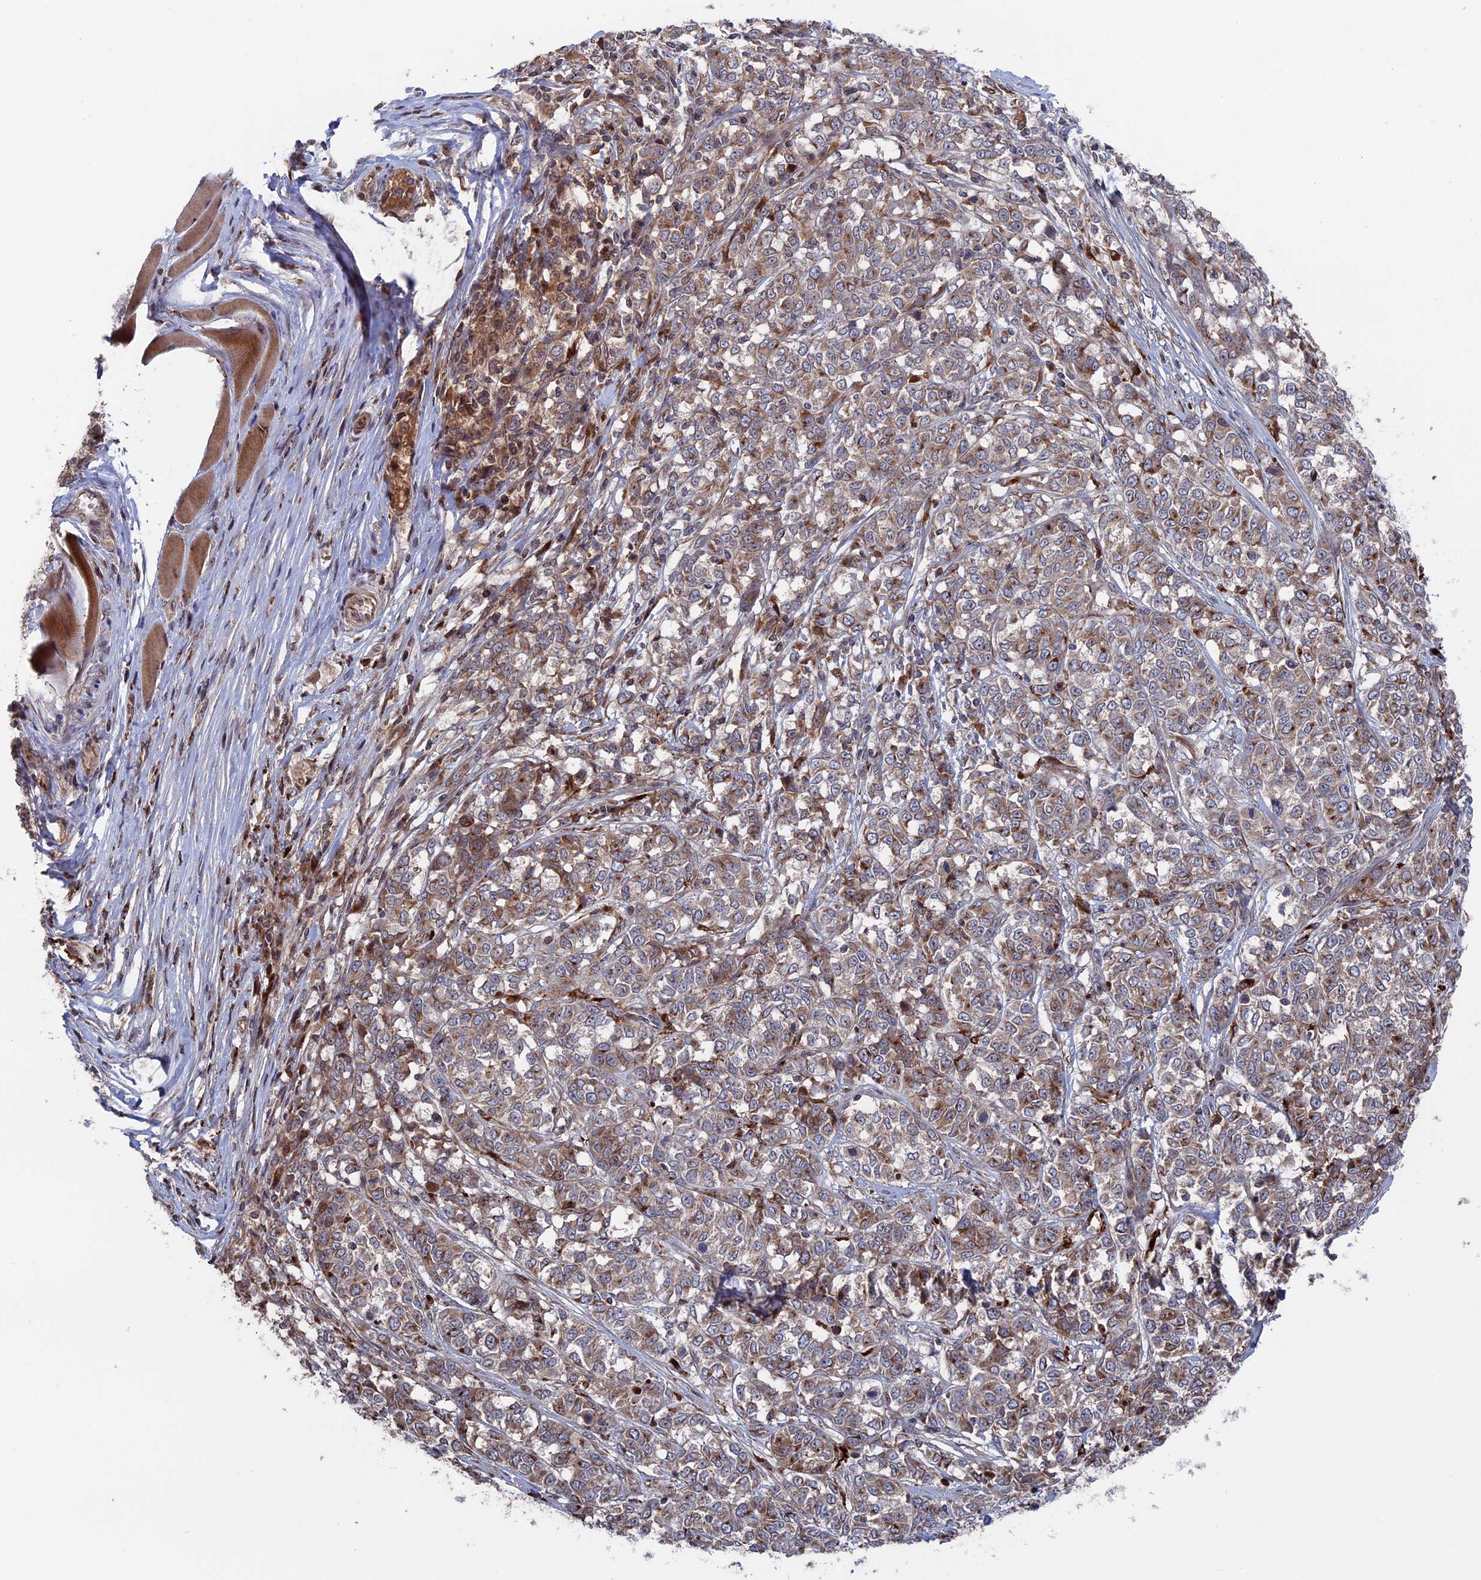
{"staining": {"intensity": "moderate", "quantity": "25%-75%", "location": "cytoplasmic/membranous"}, "tissue": "melanoma", "cell_type": "Tumor cells", "image_type": "cancer", "snomed": [{"axis": "morphology", "description": "Malignant melanoma, NOS"}, {"axis": "topography", "description": "Skin"}], "caption": "Malignant melanoma tissue shows moderate cytoplasmic/membranous staining in approximately 25%-75% of tumor cells", "gene": "PLA2G15", "patient": {"sex": "female", "age": 72}}